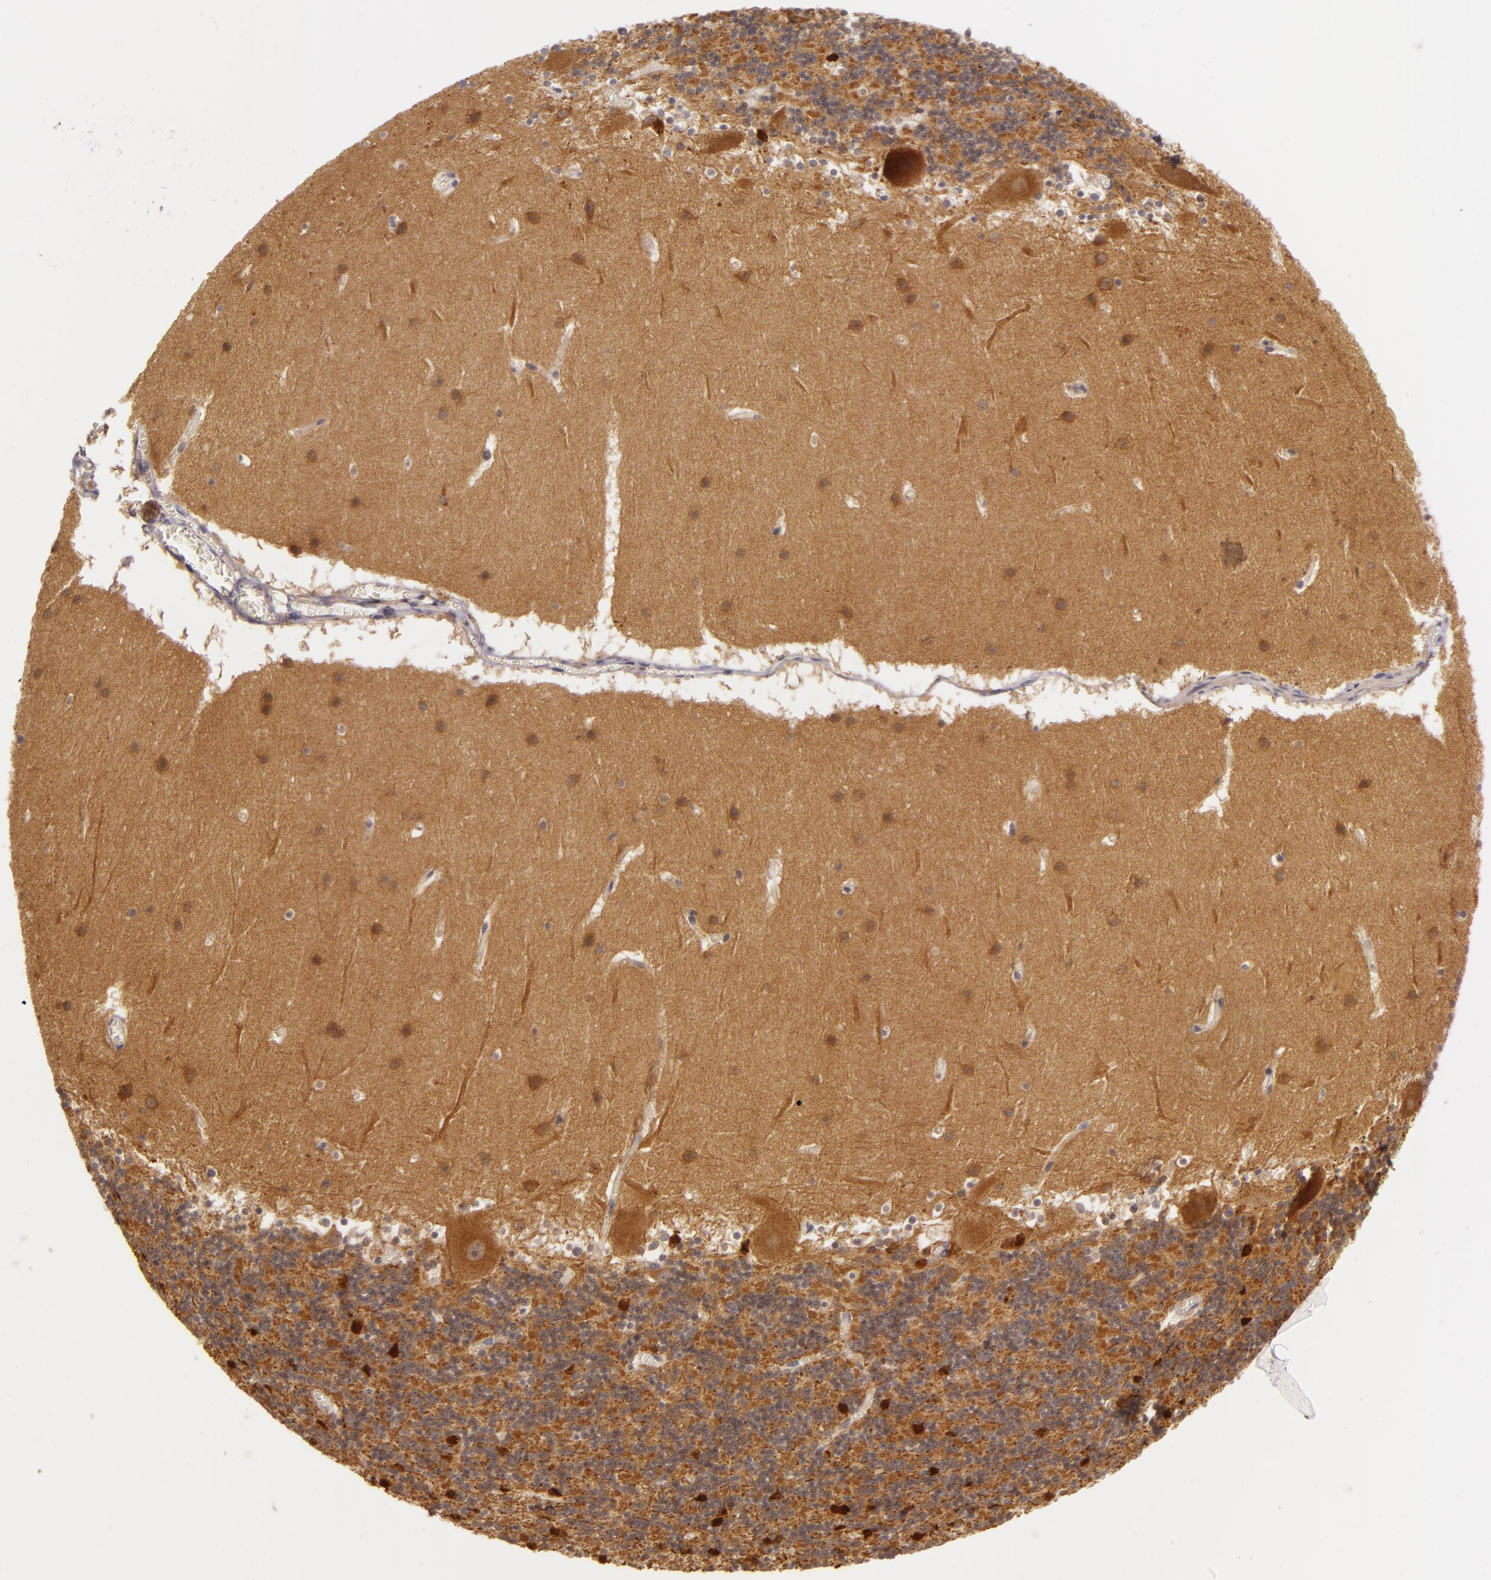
{"staining": {"intensity": "moderate", "quantity": ">75%", "location": "cytoplasmic/membranous"}, "tissue": "cerebellum", "cell_type": "Cells in granular layer", "image_type": "normal", "snomed": [{"axis": "morphology", "description": "Normal tissue, NOS"}, {"axis": "topography", "description": "Cerebellum"}], "caption": "Immunohistochemical staining of normal cerebellum displays moderate cytoplasmic/membranous protein positivity in approximately >75% of cells in granular layer.", "gene": "PPP1R3F", "patient": {"sex": "male", "age": 45}}